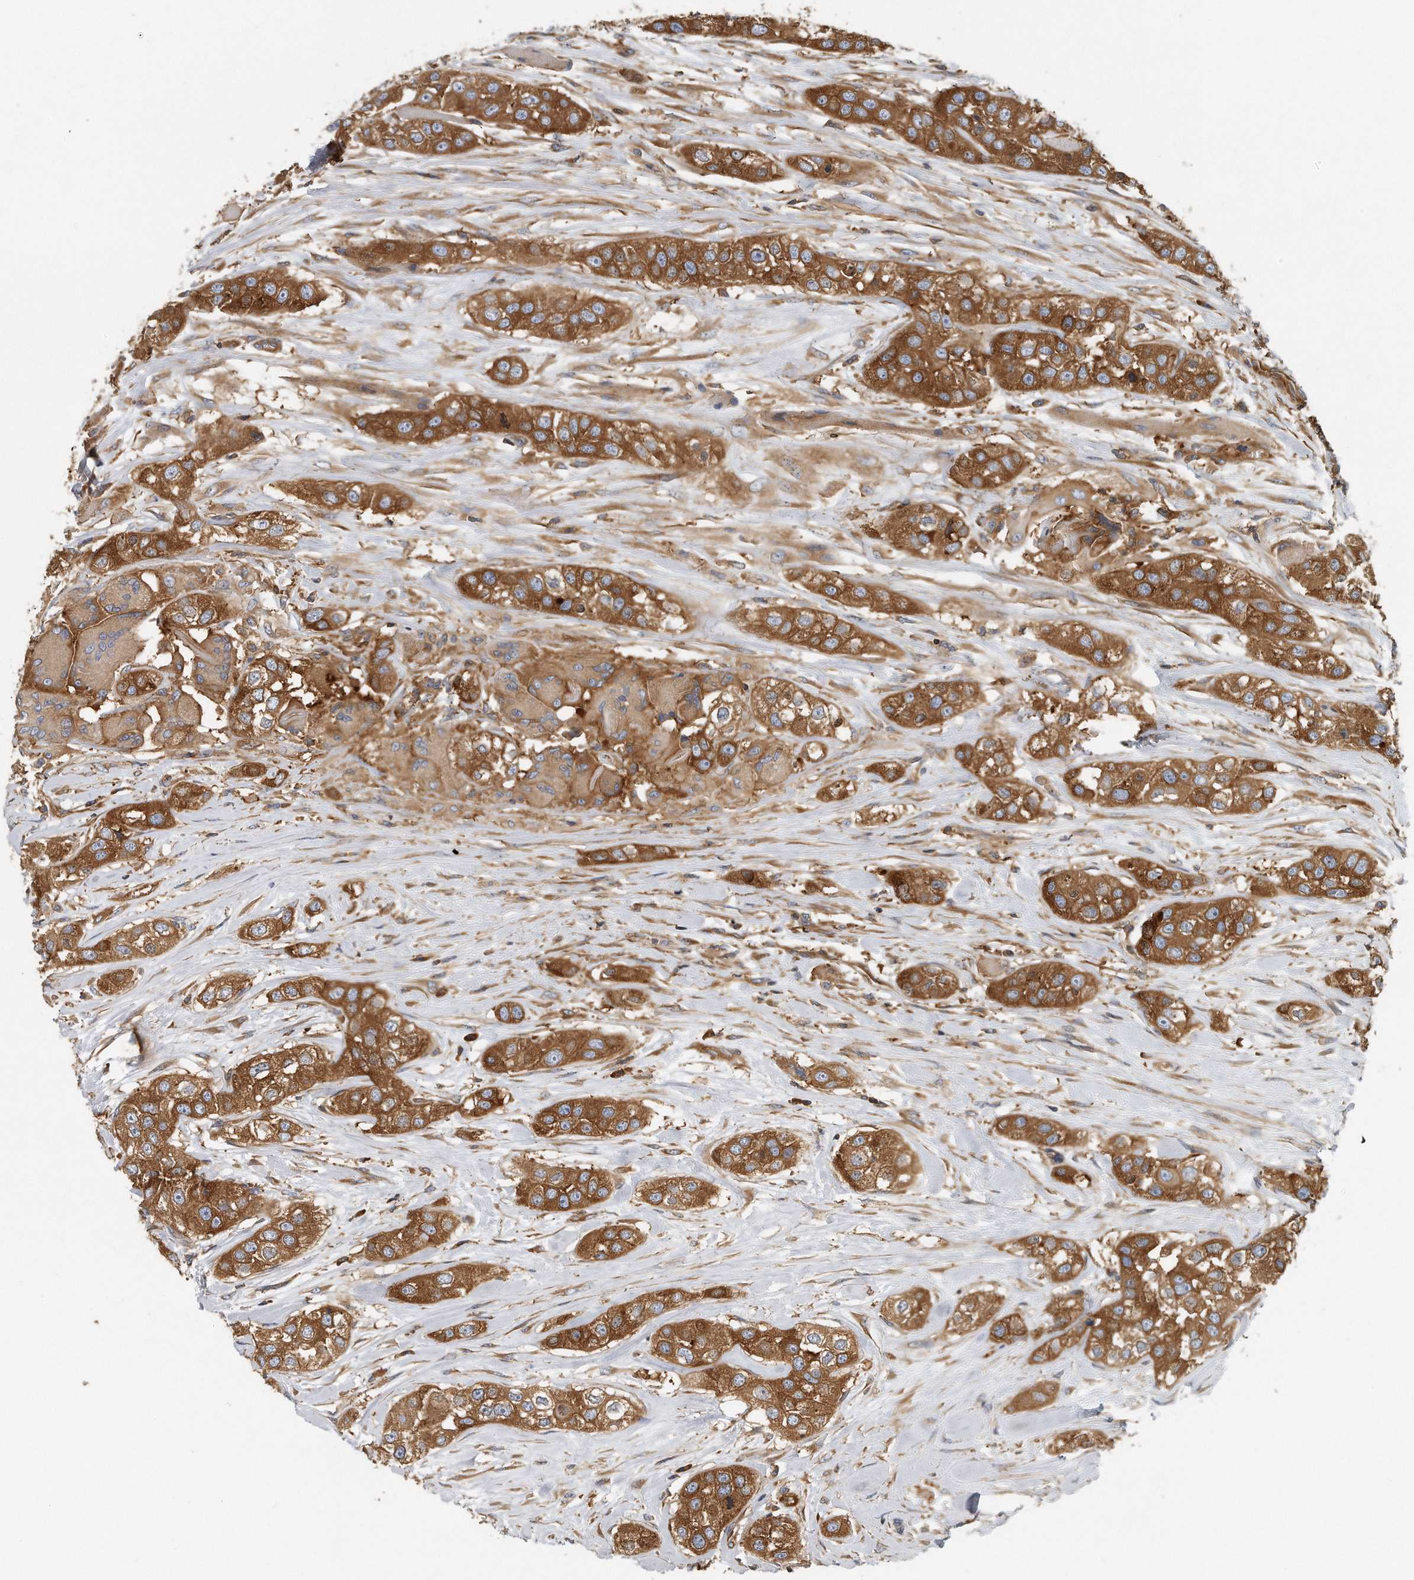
{"staining": {"intensity": "strong", "quantity": ">75%", "location": "cytoplasmic/membranous"}, "tissue": "head and neck cancer", "cell_type": "Tumor cells", "image_type": "cancer", "snomed": [{"axis": "morphology", "description": "Normal tissue, NOS"}, {"axis": "morphology", "description": "Squamous cell carcinoma, NOS"}, {"axis": "topography", "description": "Skeletal muscle"}, {"axis": "topography", "description": "Head-Neck"}], "caption": "Head and neck cancer tissue shows strong cytoplasmic/membranous staining in about >75% of tumor cells, visualized by immunohistochemistry.", "gene": "EIF3I", "patient": {"sex": "male", "age": 51}}